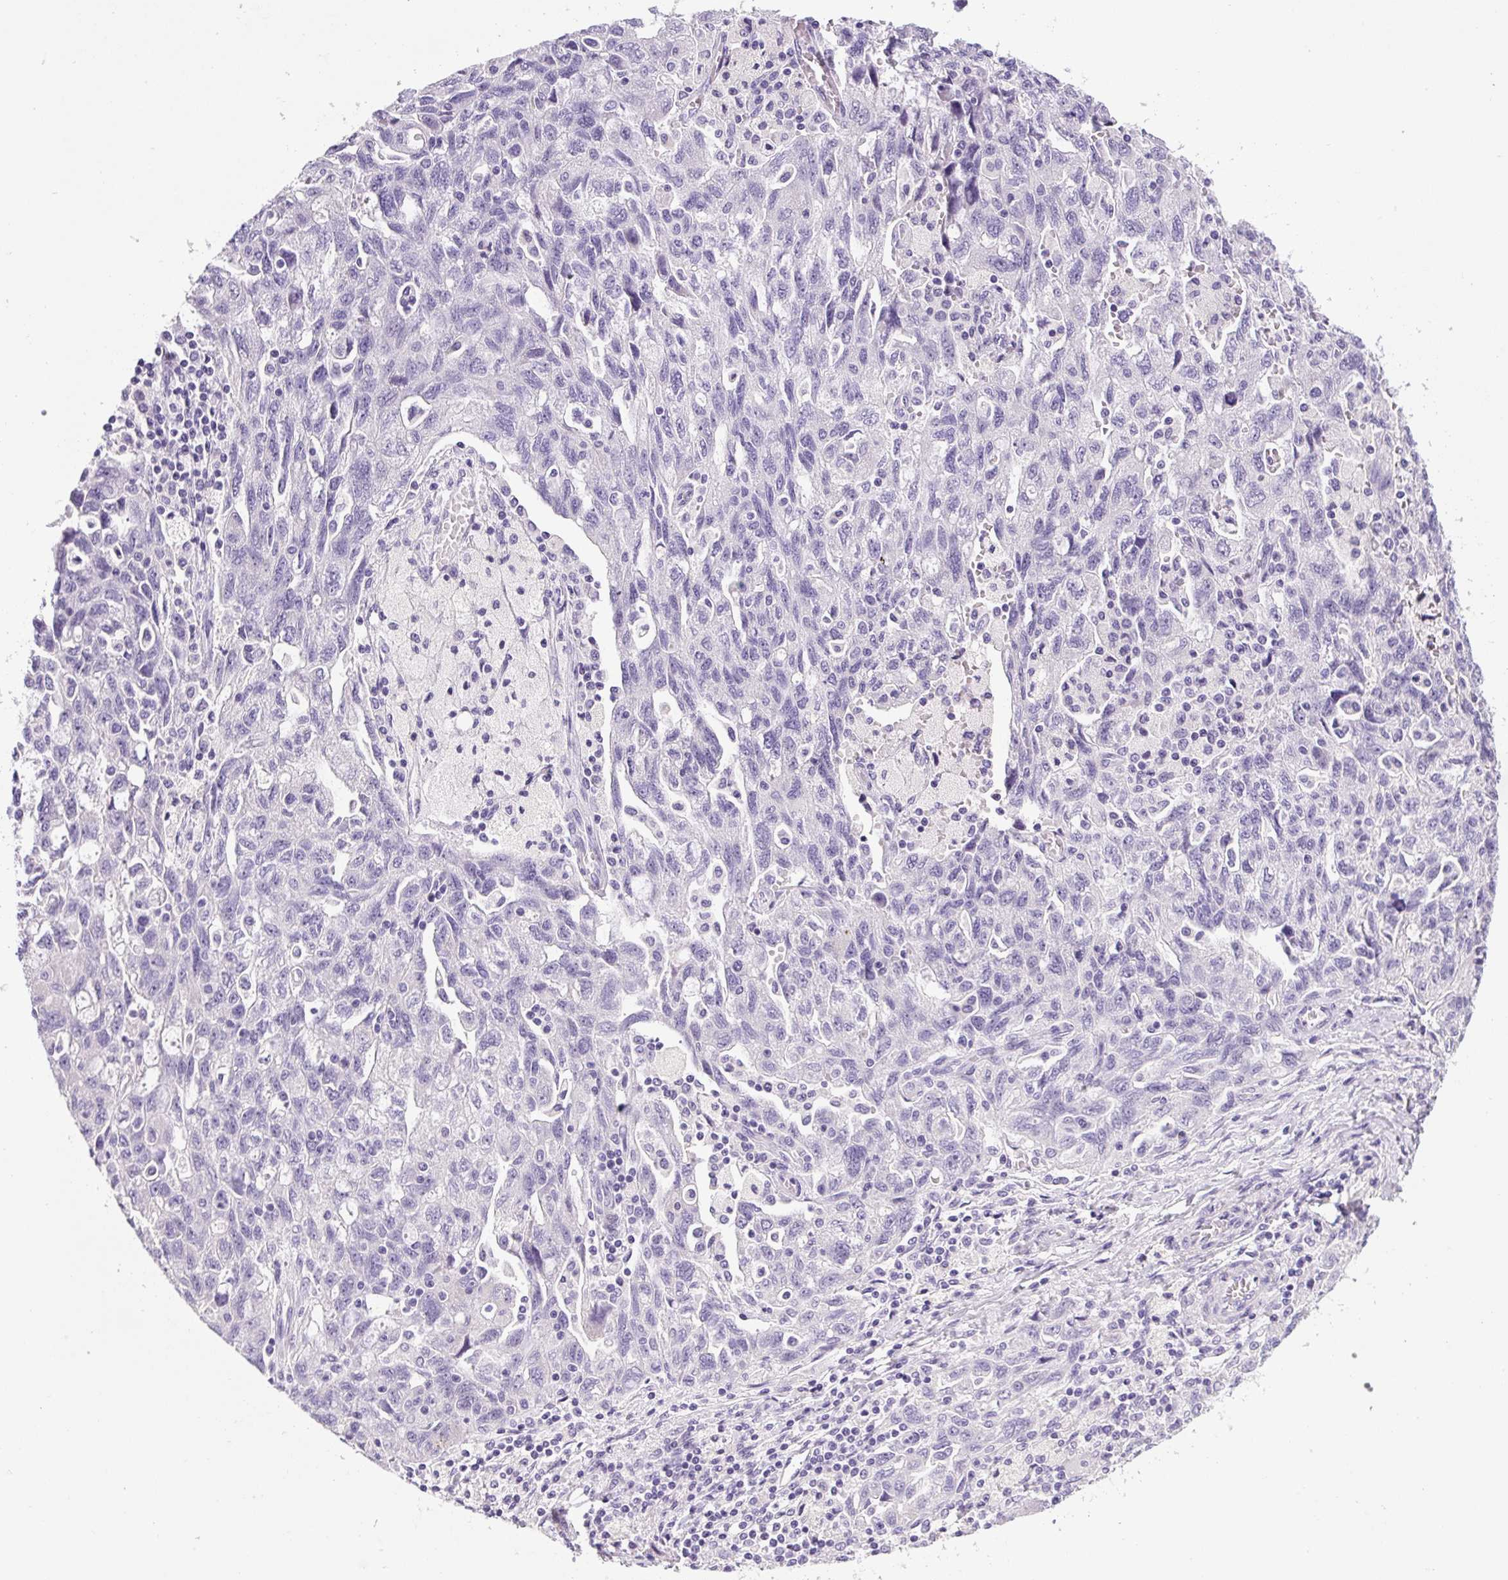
{"staining": {"intensity": "negative", "quantity": "none", "location": "none"}, "tissue": "ovarian cancer", "cell_type": "Tumor cells", "image_type": "cancer", "snomed": [{"axis": "morphology", "description": "Carcinoma, NOS"}, {"axis": "morphology", "description": "Cystadenocarcinoma, serous, NOS"}, {"axis": "topography", "description": "Ovary"}], "caption": "This is a micrograph of IHC staining of serous cystadenocarcinoma (ovarian), which shows no staining in tumor cells. The staining is performed using DAB brown chromogen with nuclei counter-stained in using hematoxylin.", "gene": "CHGA", "patient": {"sex": "female", "age": 69}}